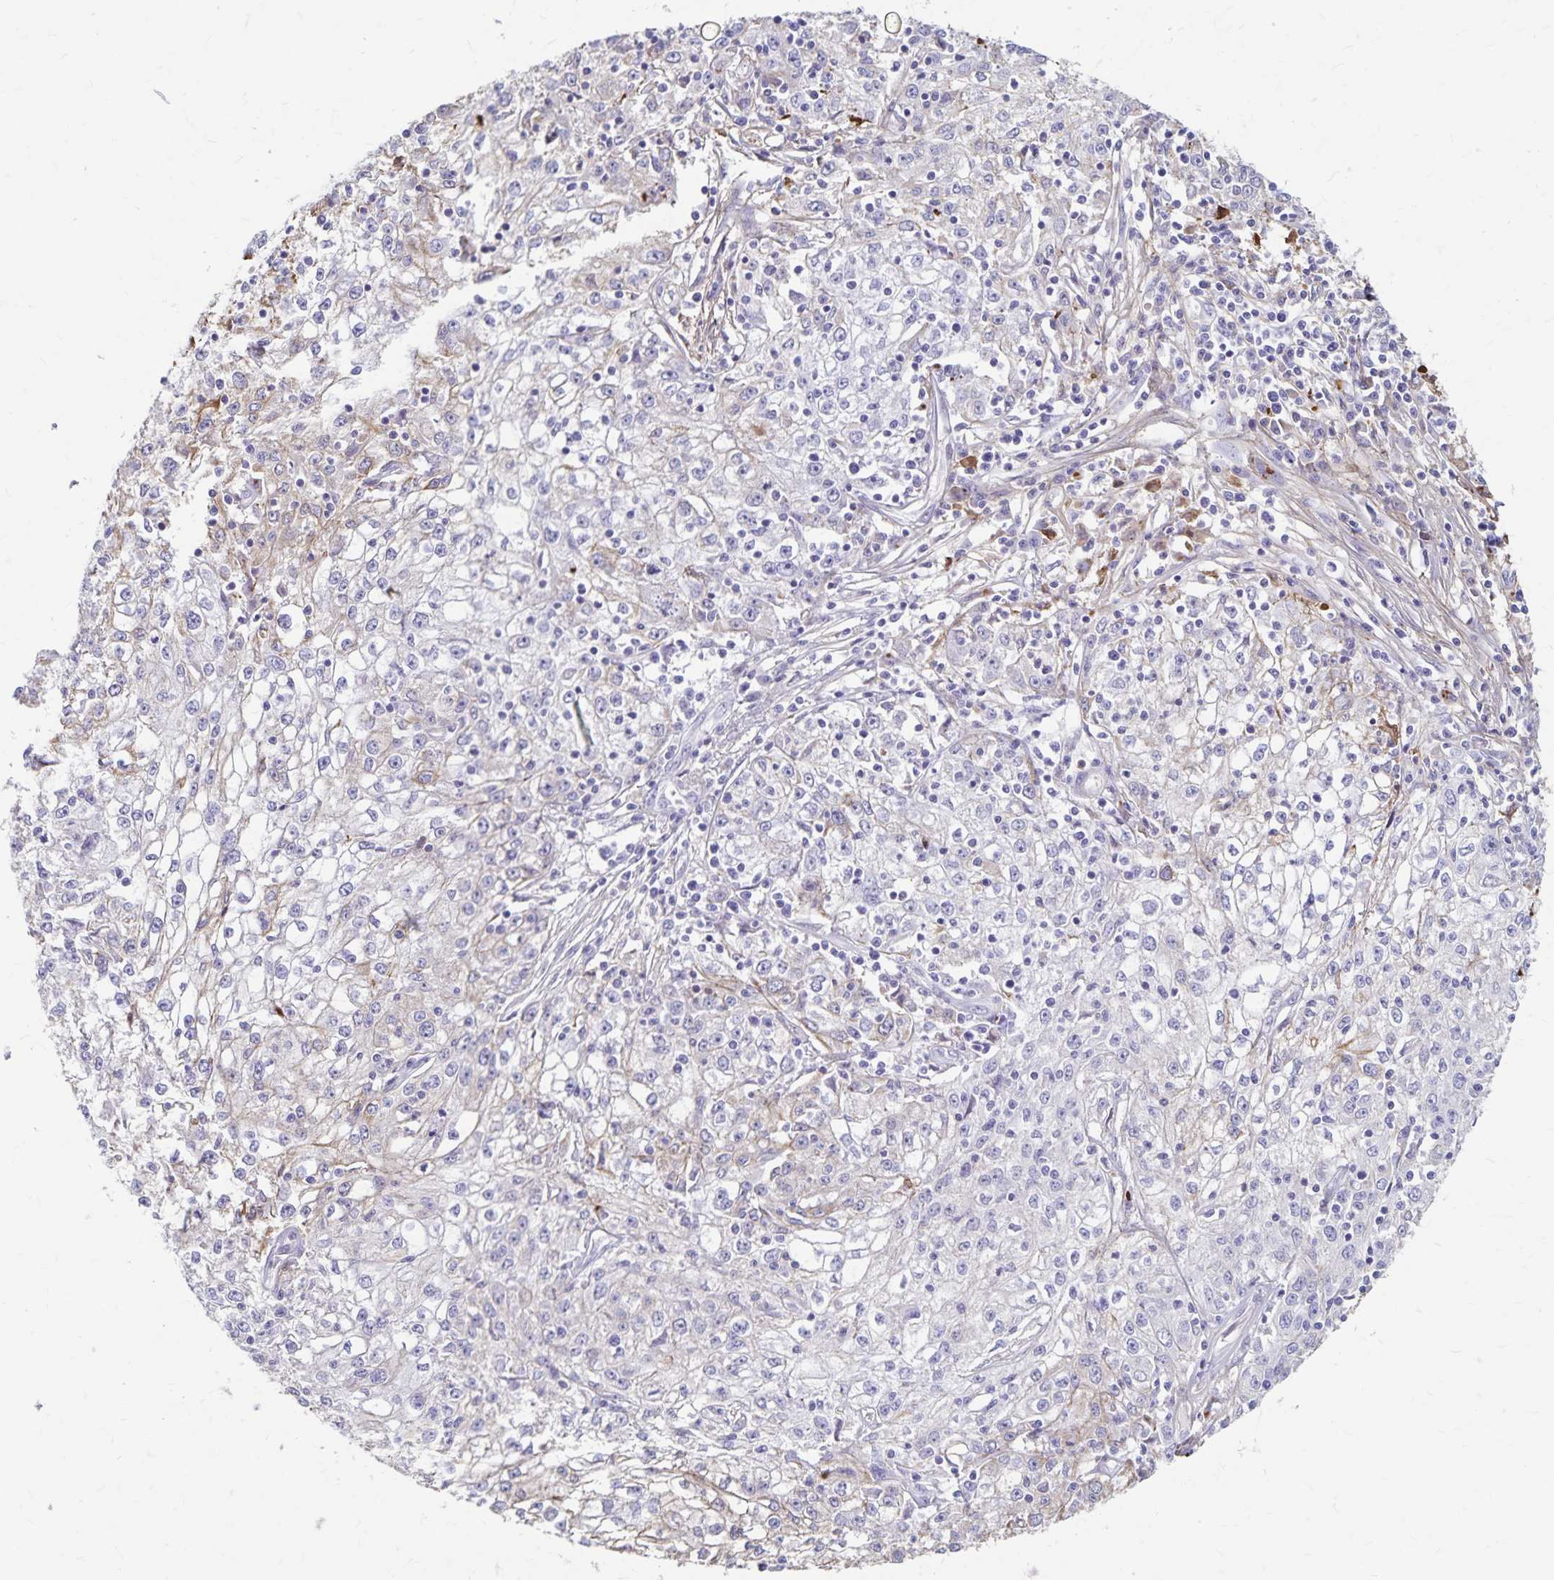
{"staining": {"intensity": "moderate", "quantity": "25%-75%", "location": "cytoplasmic/membranous"}, "tissue": "cervical cancer", "cell_type": "Tumor cells", "image_type": "cancer", "snomed": [{"axis": "morphology", "description": "Squamous cell carcinoma, NOS"}, {"axis": "topography", "description": "Cervix"}], "caption": "Brown immunohistochemical staining in human cervical cancer shows moderate cytoplasmic/membranous positivity in about 25%-75% of tumor cells. (DAB IHC, brown staining for protein, blue staining for nuclei).", "gene": "GPBAR1", "patient": {"sex": "female", "age": 85}}